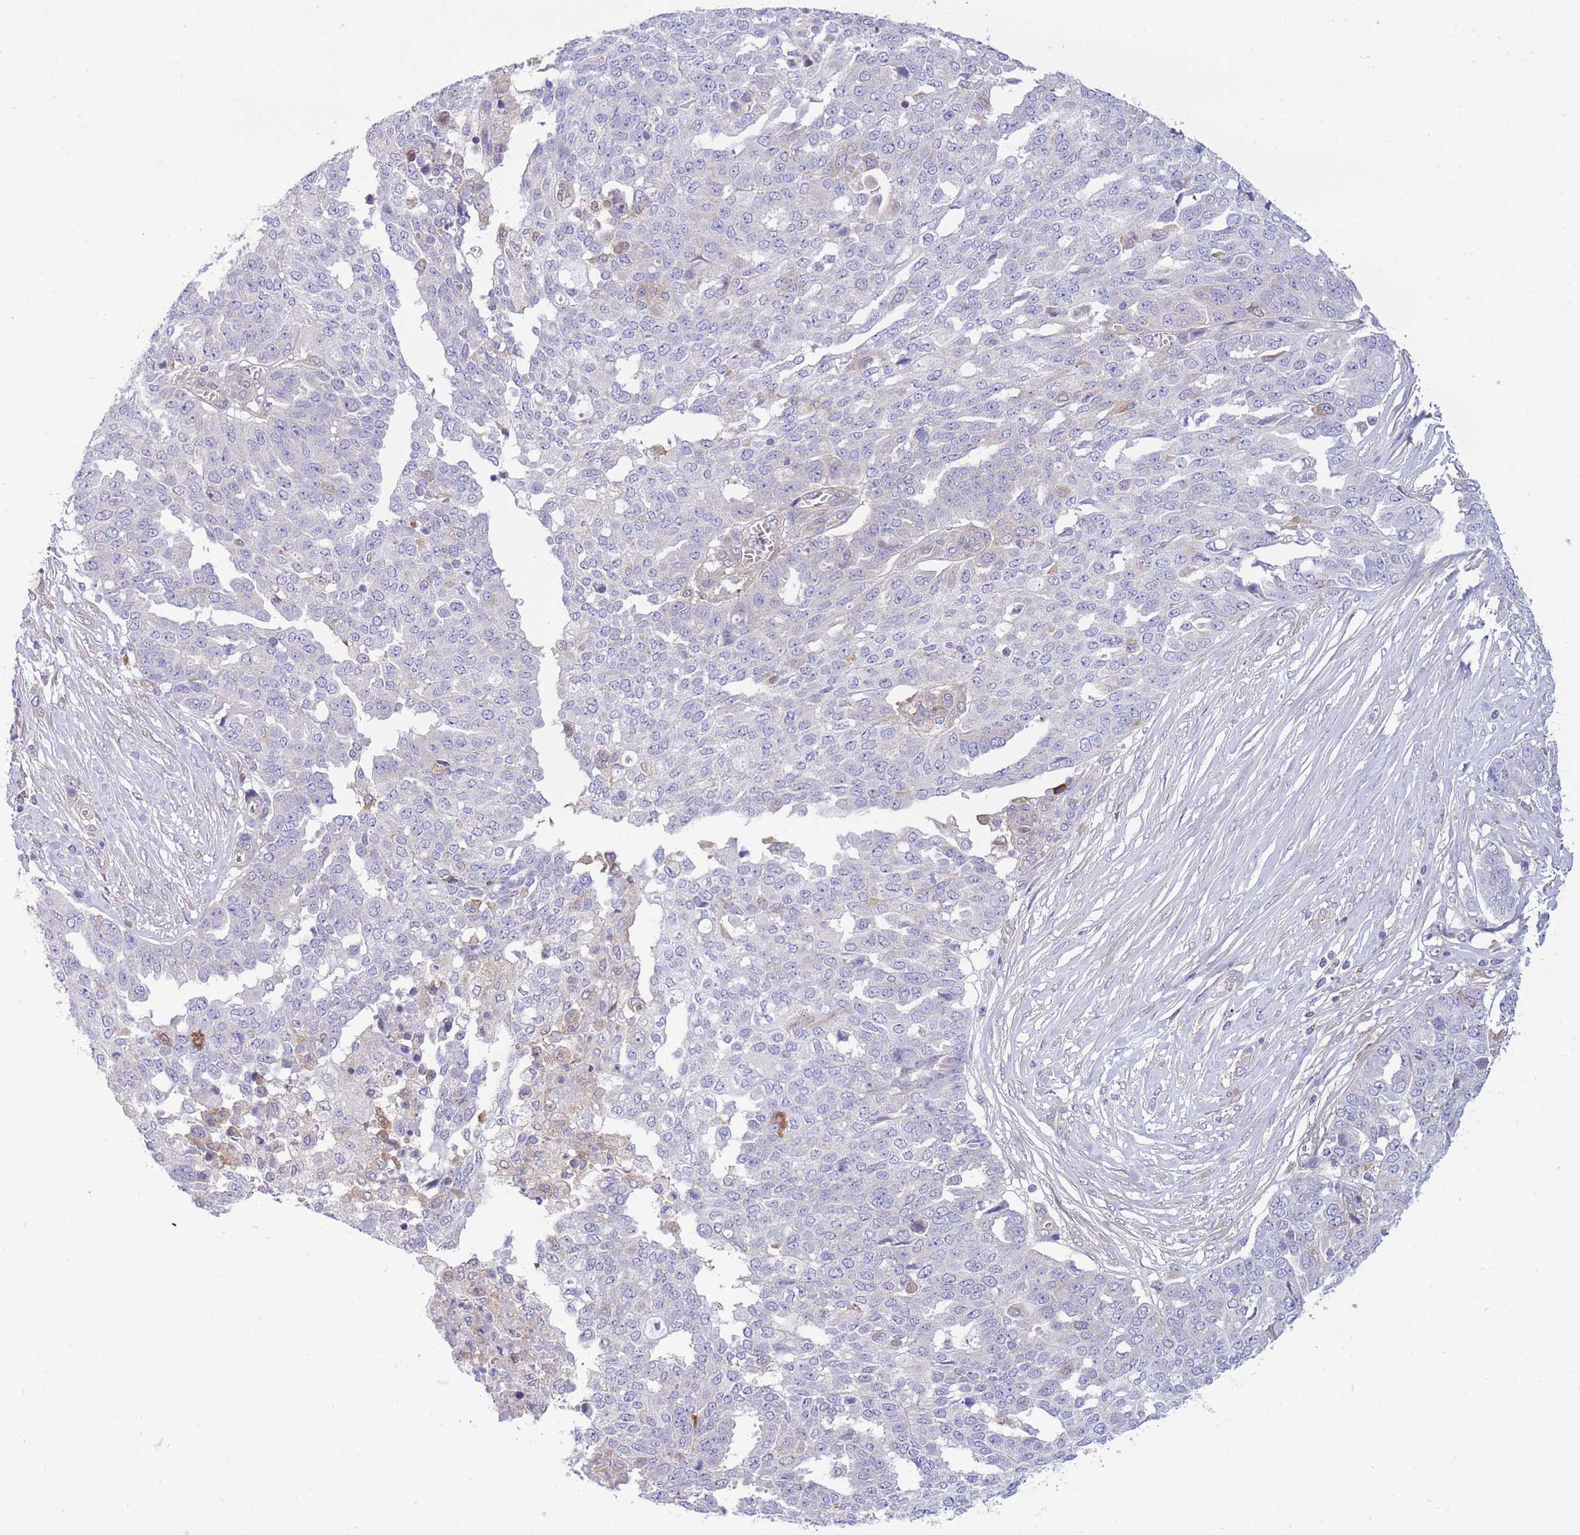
{"staining": {"intensity": "moderate", "quantity": "<25%", "location": "cytoplasmic/membranous"}, "tissue": "ovarian cancer", "cell_type": "Tumor cells", "image_type": "cancer", "snomed": [{"axis": "morphology", "description": "Cystadenocarcinoma, serous, NOS"}, {"axis": "topography", "description": "Soft tissue"}, {"axis": "topography", "description": "Ovary"}], "caption": "Immunohistochemical staining of serous cystadenocarcinoma (ovarian) reveals low levels of moderate cytoplasmic/membranous expression in approximately <25% of tumor cells.", "gene": "NAMPT", "patient": {"sex": "female", "age": 57}}